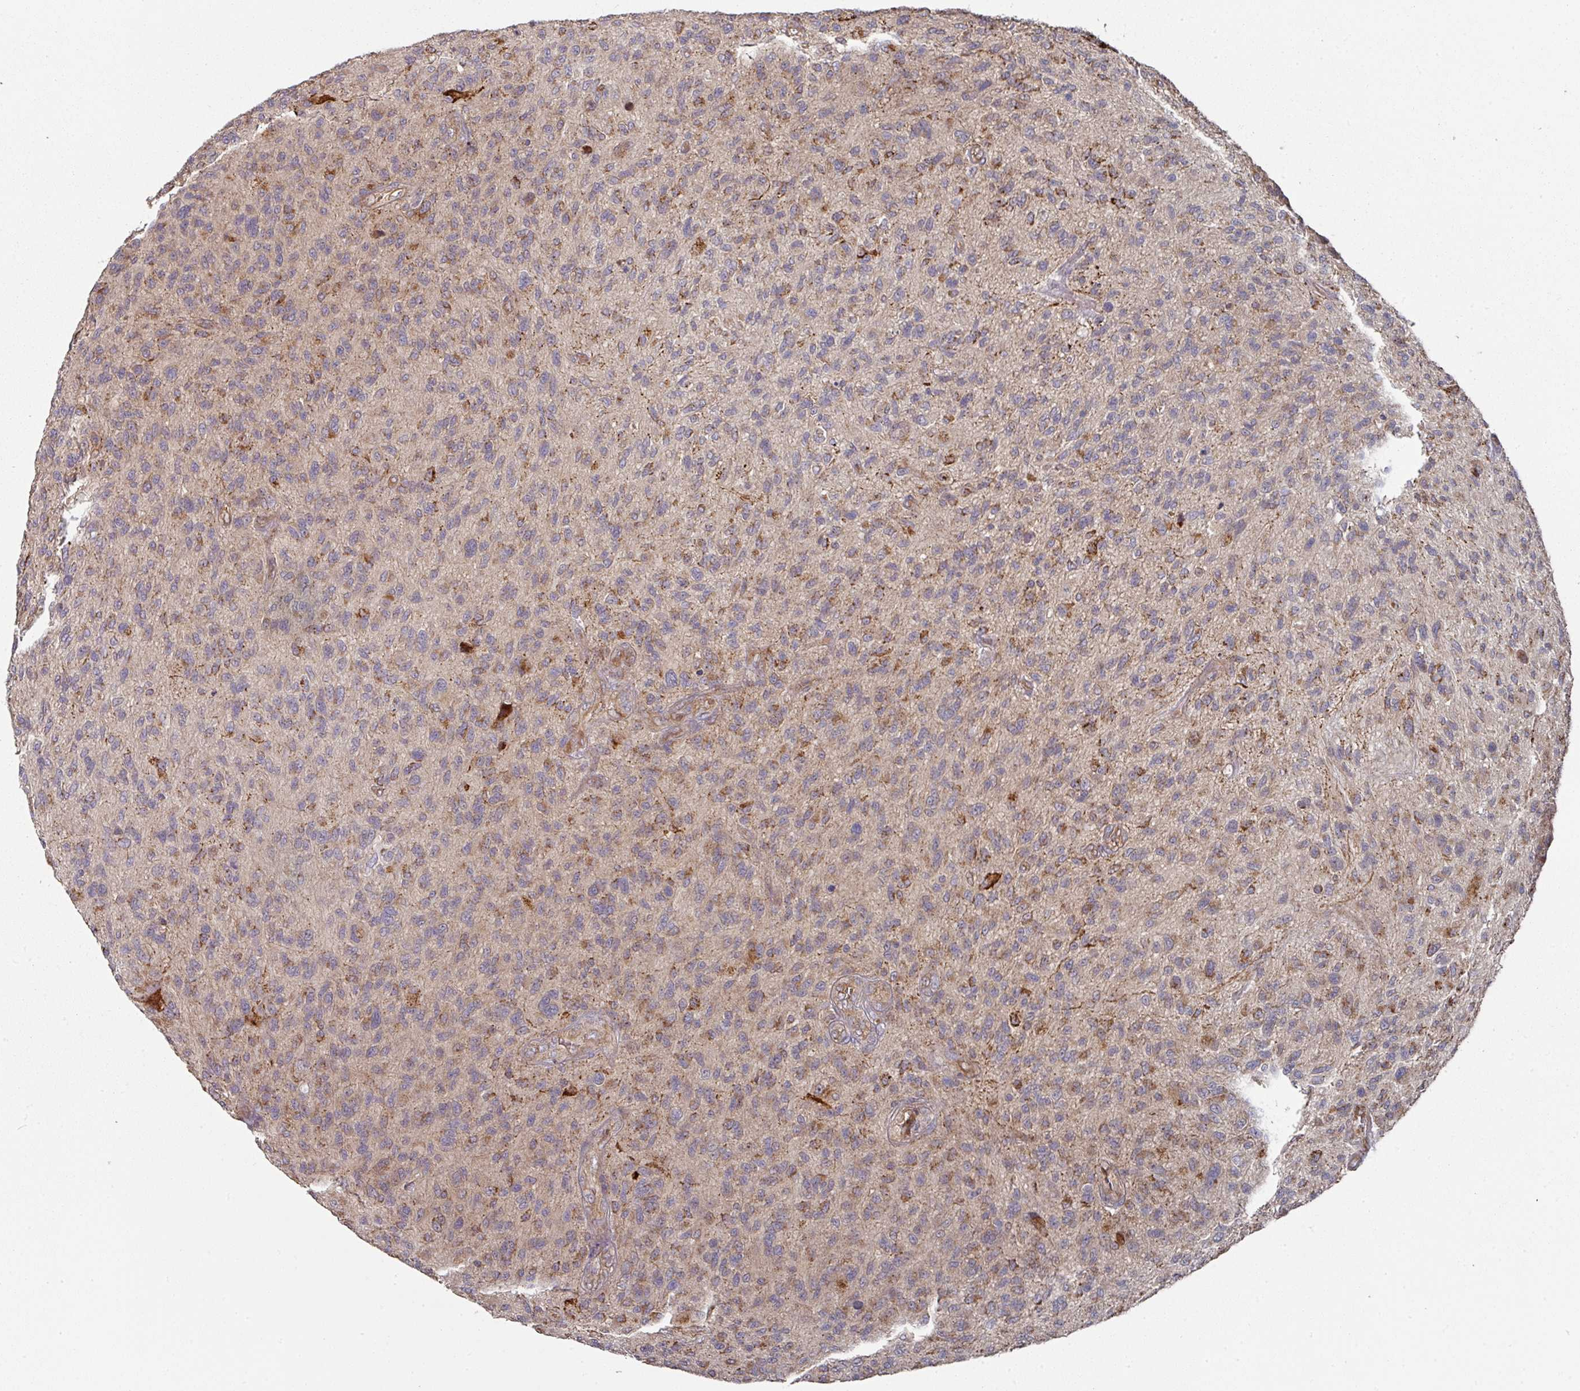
{"staining": {"intensity": "weak", "quantity": "<25%", "location": "cytoplasmic/membranous"}, "tissue": "glioma", "cell_type": "Tumor cells", "image_type": "cancer", "snomed": [{"axis": "morphology", "description": "Glioma, malignant, High grade"}, {"axis": "topography", "description": "Brain"}], "caption": "Tumor cells are negative for protein expression in human glioma.", "gene": "DNAJC7", "patient": {"sex": "male", "age": 47}}